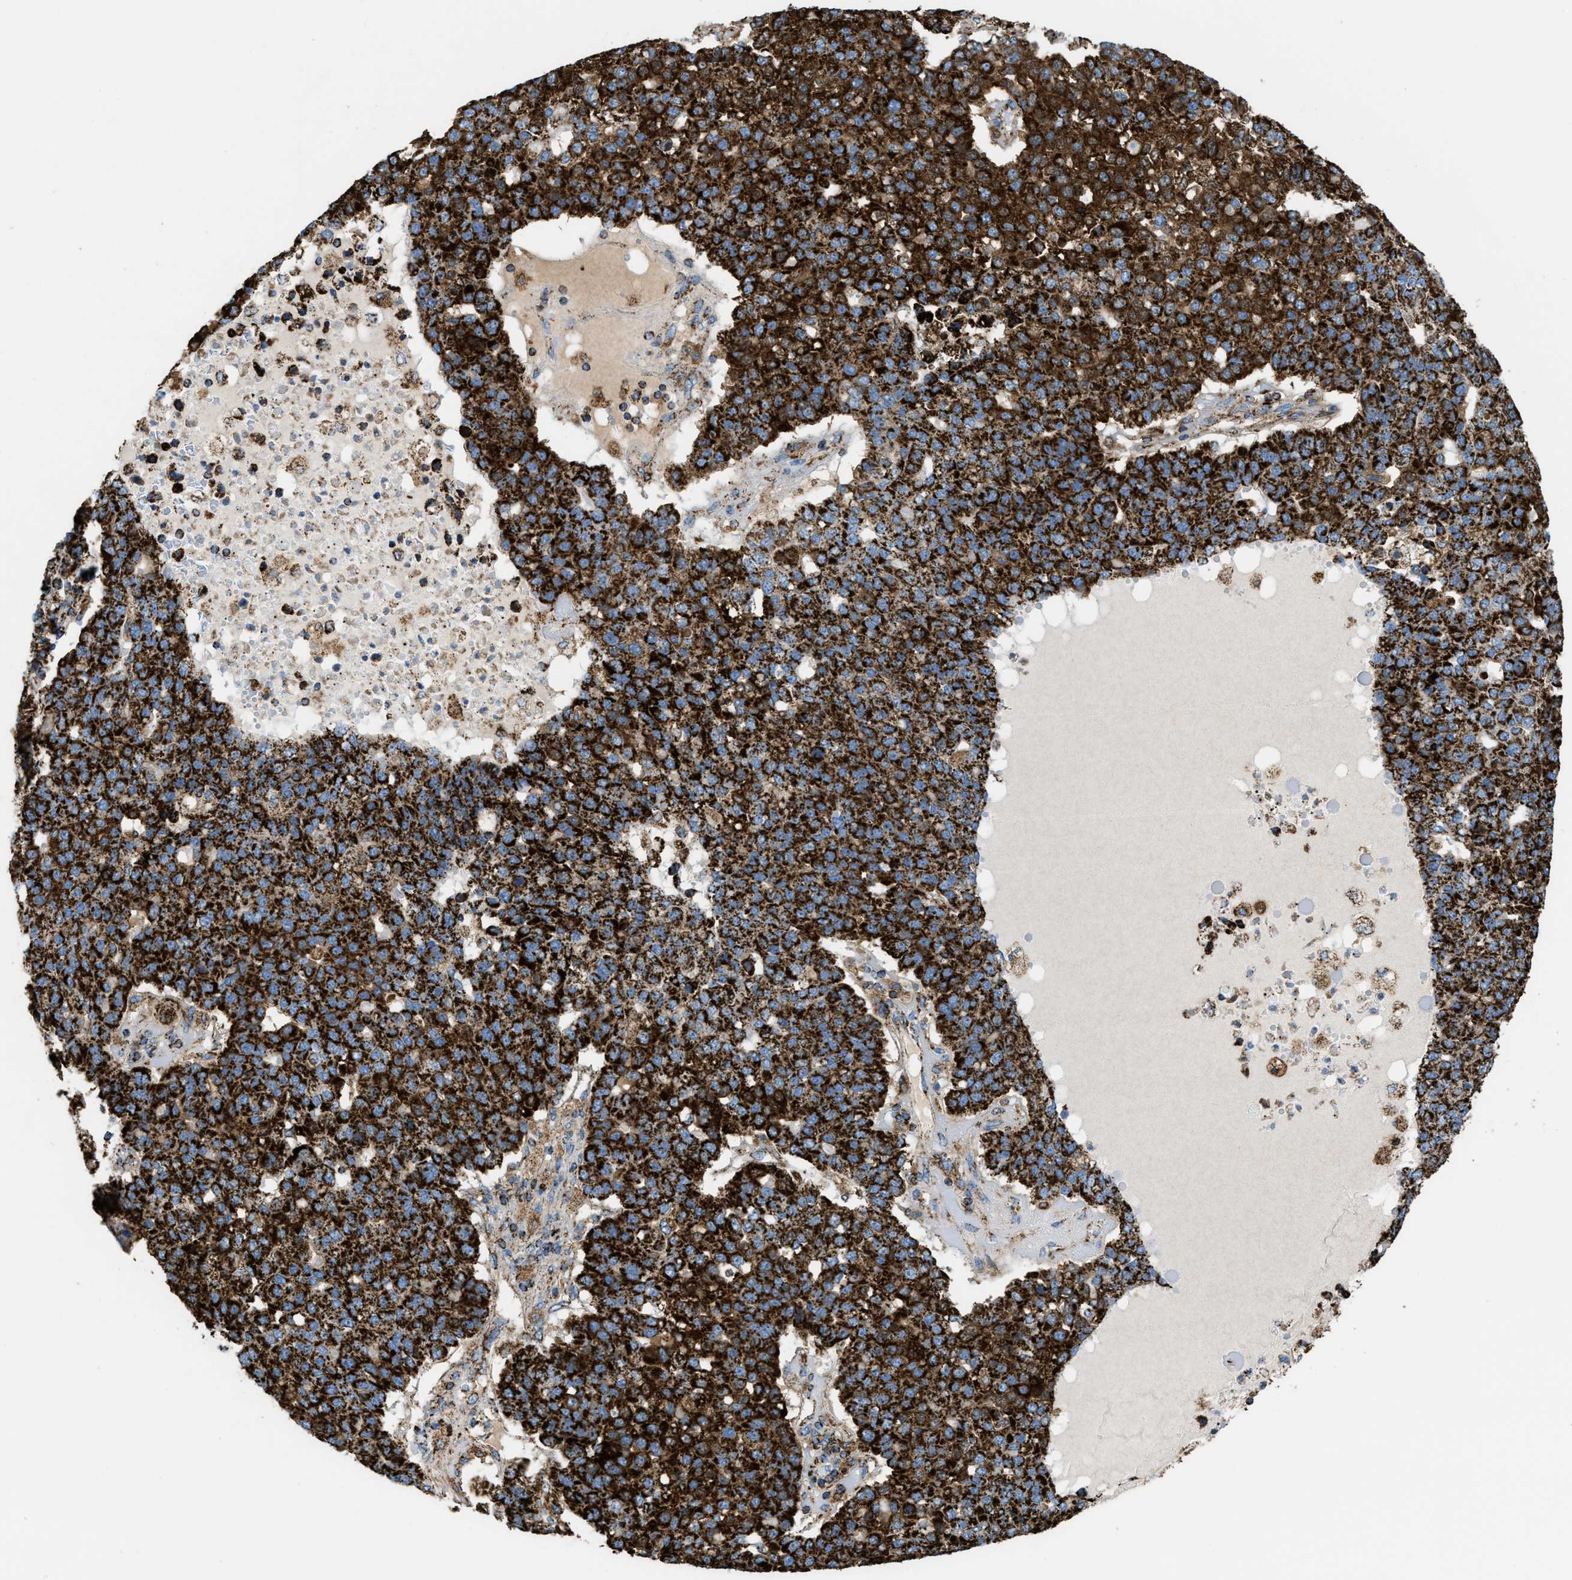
{"staining": {"intensity": "strong", "quantity": ">75%", "location": "cytoplasmic/membranous"}, "tissue": "pancreatic cancer", "cell_type": "Tumor cells", "image_type": "cancer", "snomed": [{"axis": "morphology", "description": "Adenocarcinoma, NOS"}, {"axis": "topography", "description": "Pancreas"}], "caption": "Immunohistochemical staining of human pancreatic adenocarcinoma reveals strong cytoplasmic/membranous protein staining in approximately >75% of tumor cells.", "gene": "ECHS1", "patient": {"sex": "female", "age": 61}}